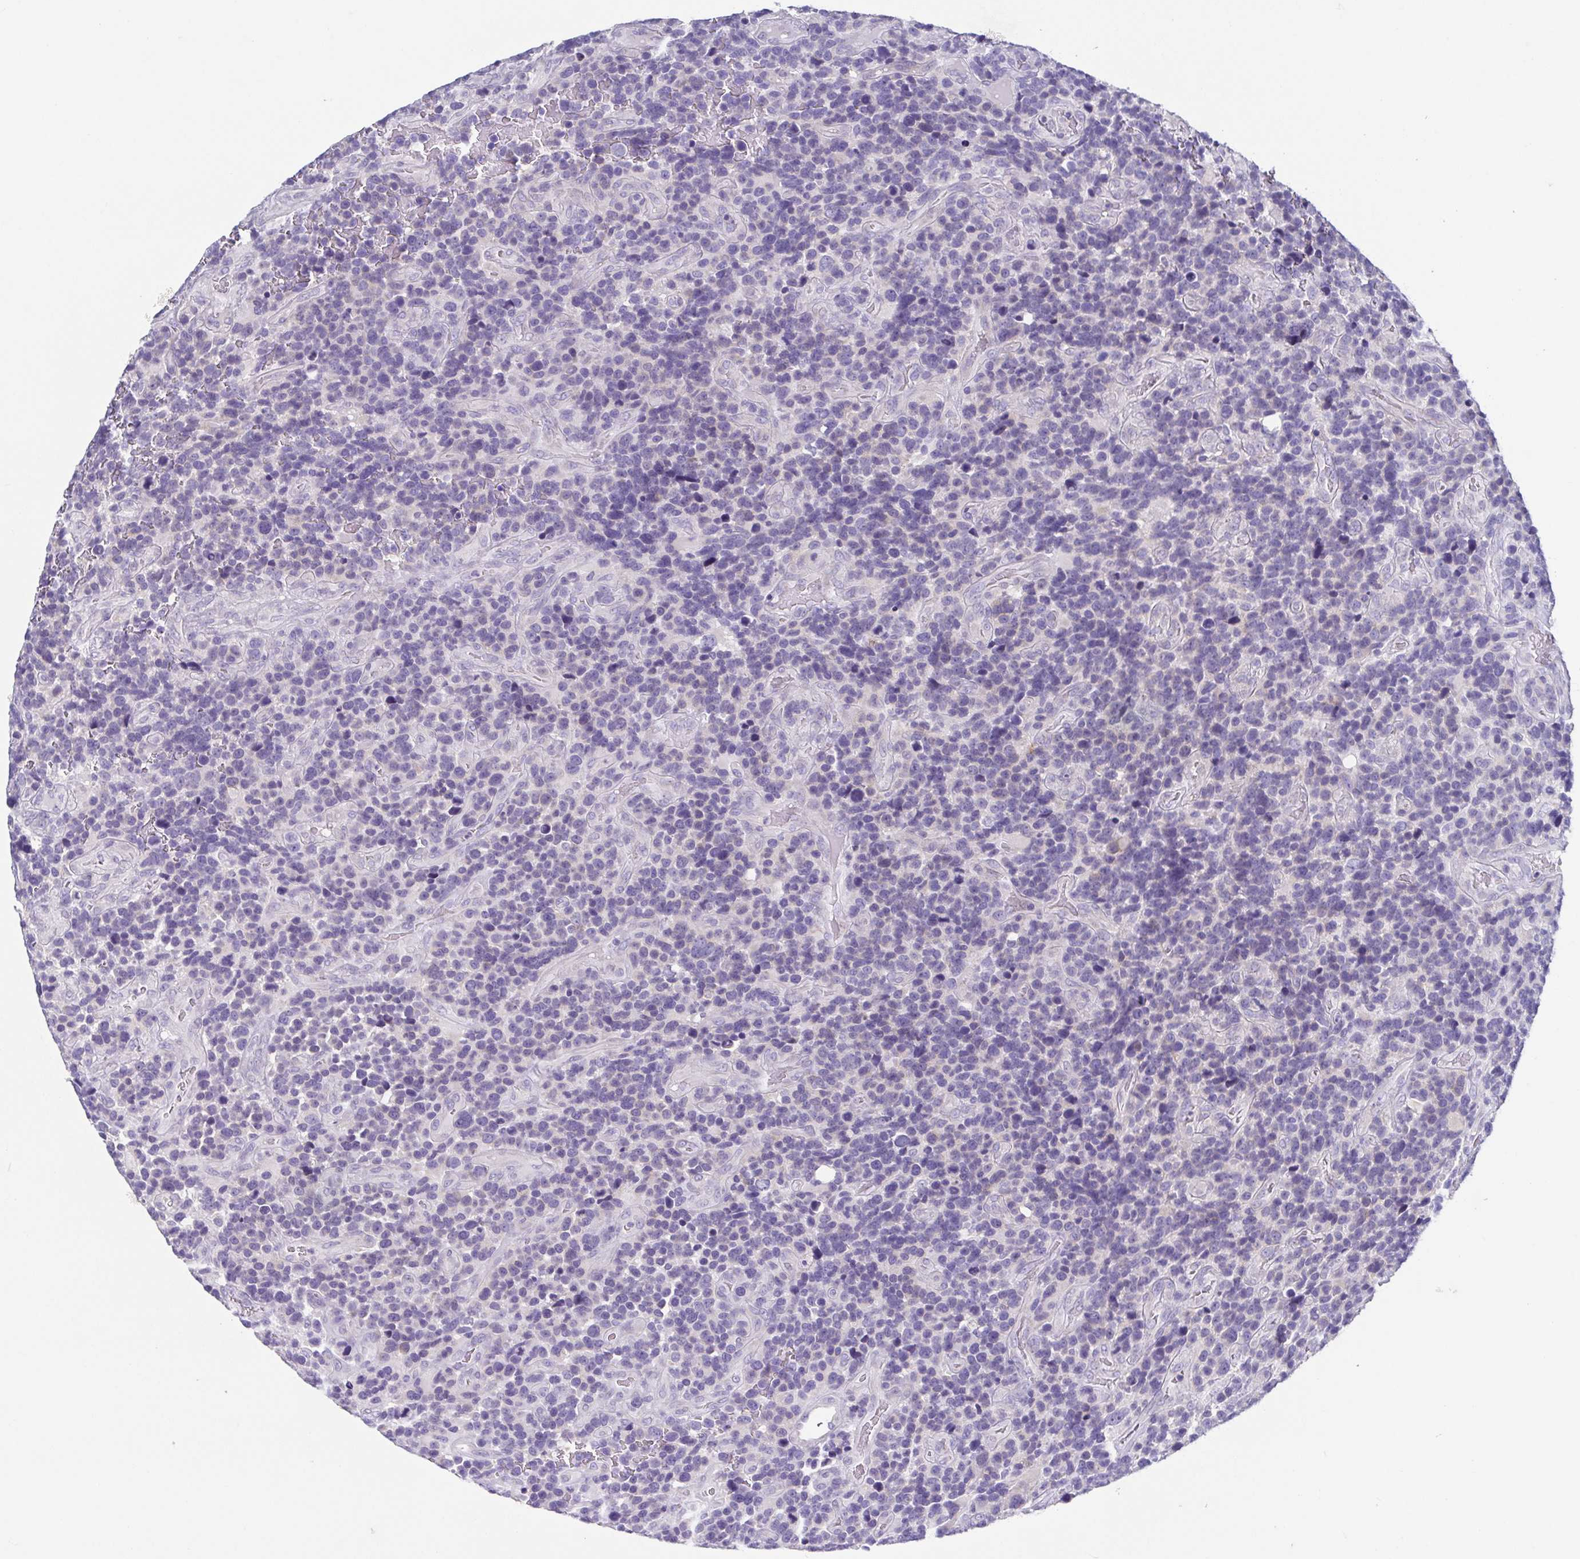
{"staining": {"intensity": "negative", "quantity": "none", "location": "none"}, "tissue": "glioma", "cell_type": "Tumor cells", "image_type": "cancer", "snomed": [{"axis": "morphology", "description": "Glioma, malignant, High grade"}, {"axis": "topography", "description": "Brain"}], "caption": "Tumor cells are negative for brown protein staining in high-grade glioma (malignant). The staining is performed using DAB brown chromogen with nuclei counter-stained in using hematoxylin.", "gene": "RDH11", "patient": {"sex": "male", "age": 33}}